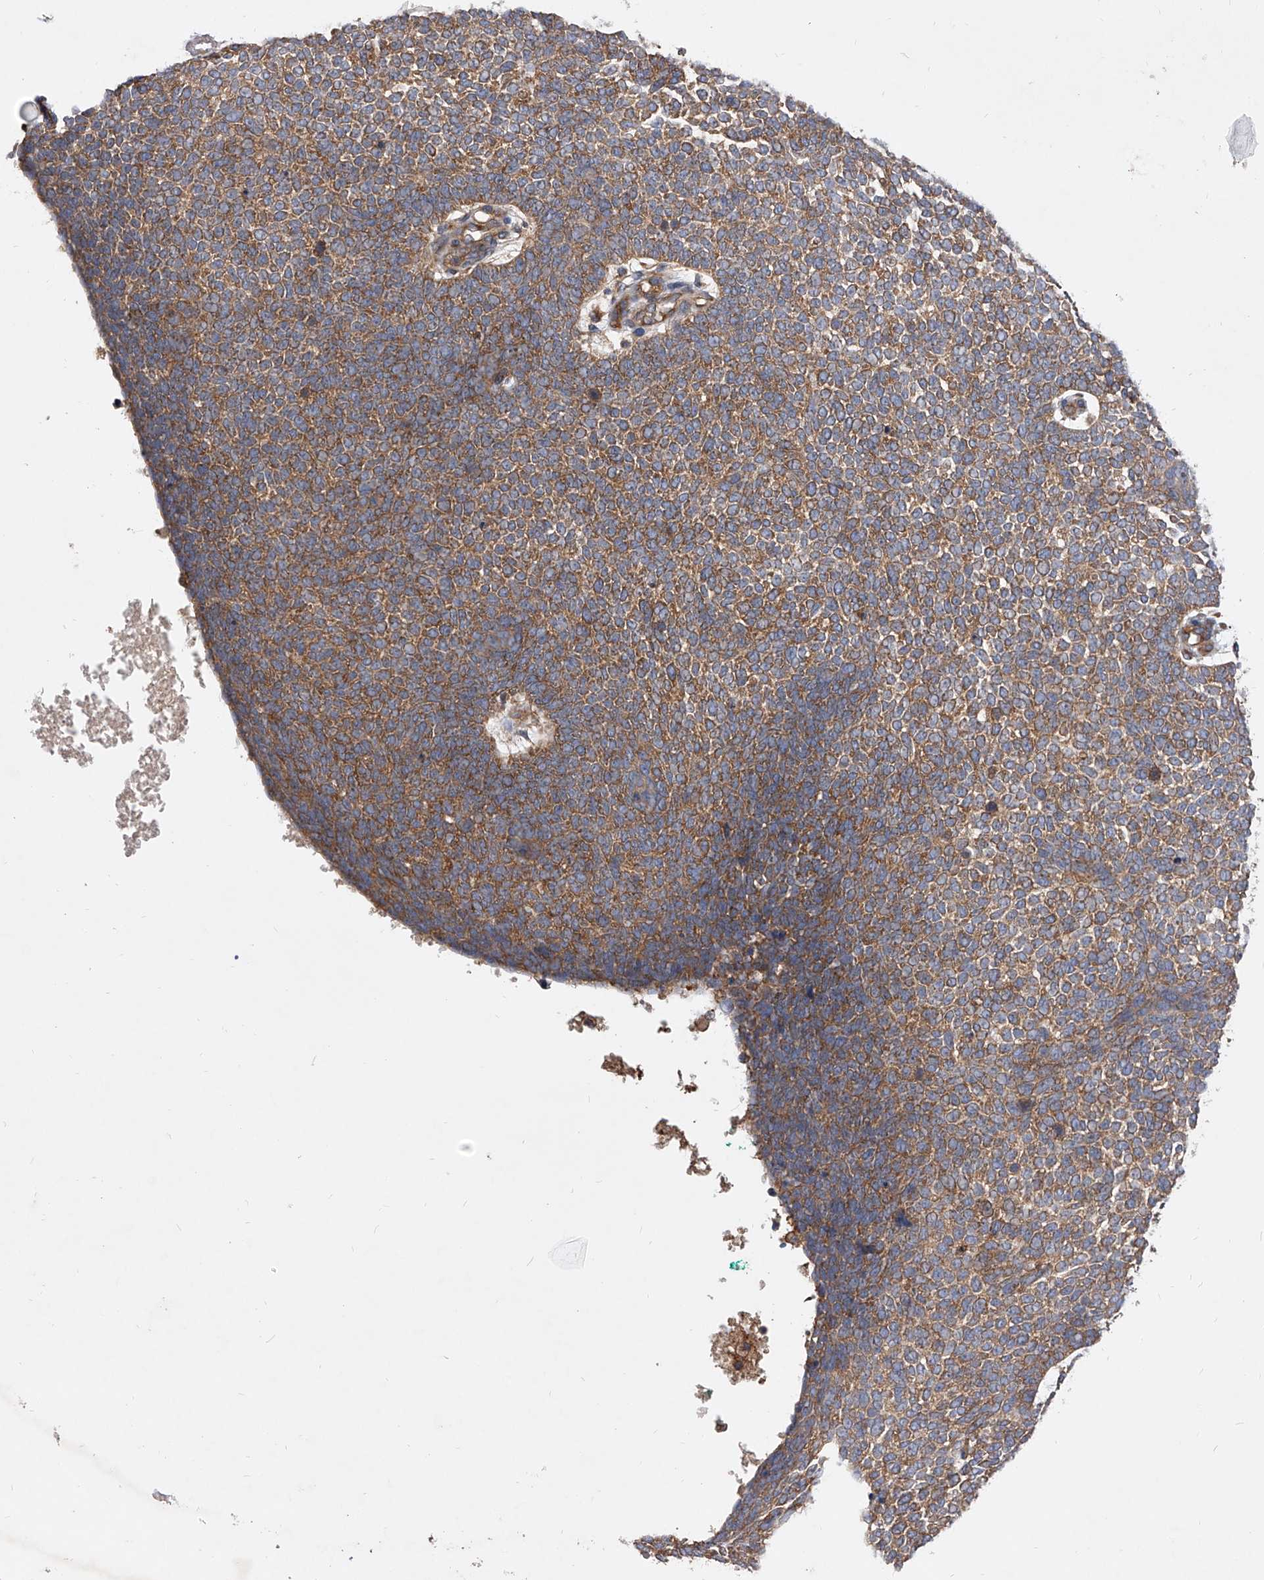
{"staining": {"intensity": "moderate", "quantity": ">75%", "location": "cytoplasmic/membranous"}, "tissue": "skin cancer", "cell_type": "Tumor cells", "image_type": "cancer", "snomed": [{"axis": "morphology", "description": "Basal cell carcinoma"}, {"axis": "topography", "description": "Skin"}], "caption": "Protein expression analysis of skin cancer (basal cell carcinoma) demonstrates moderate cytoplasmic/membranous expression in approximately >75% of tumor cells.", "gene": "CFAP410", "patient": {"sex": "female", "age": 81}}